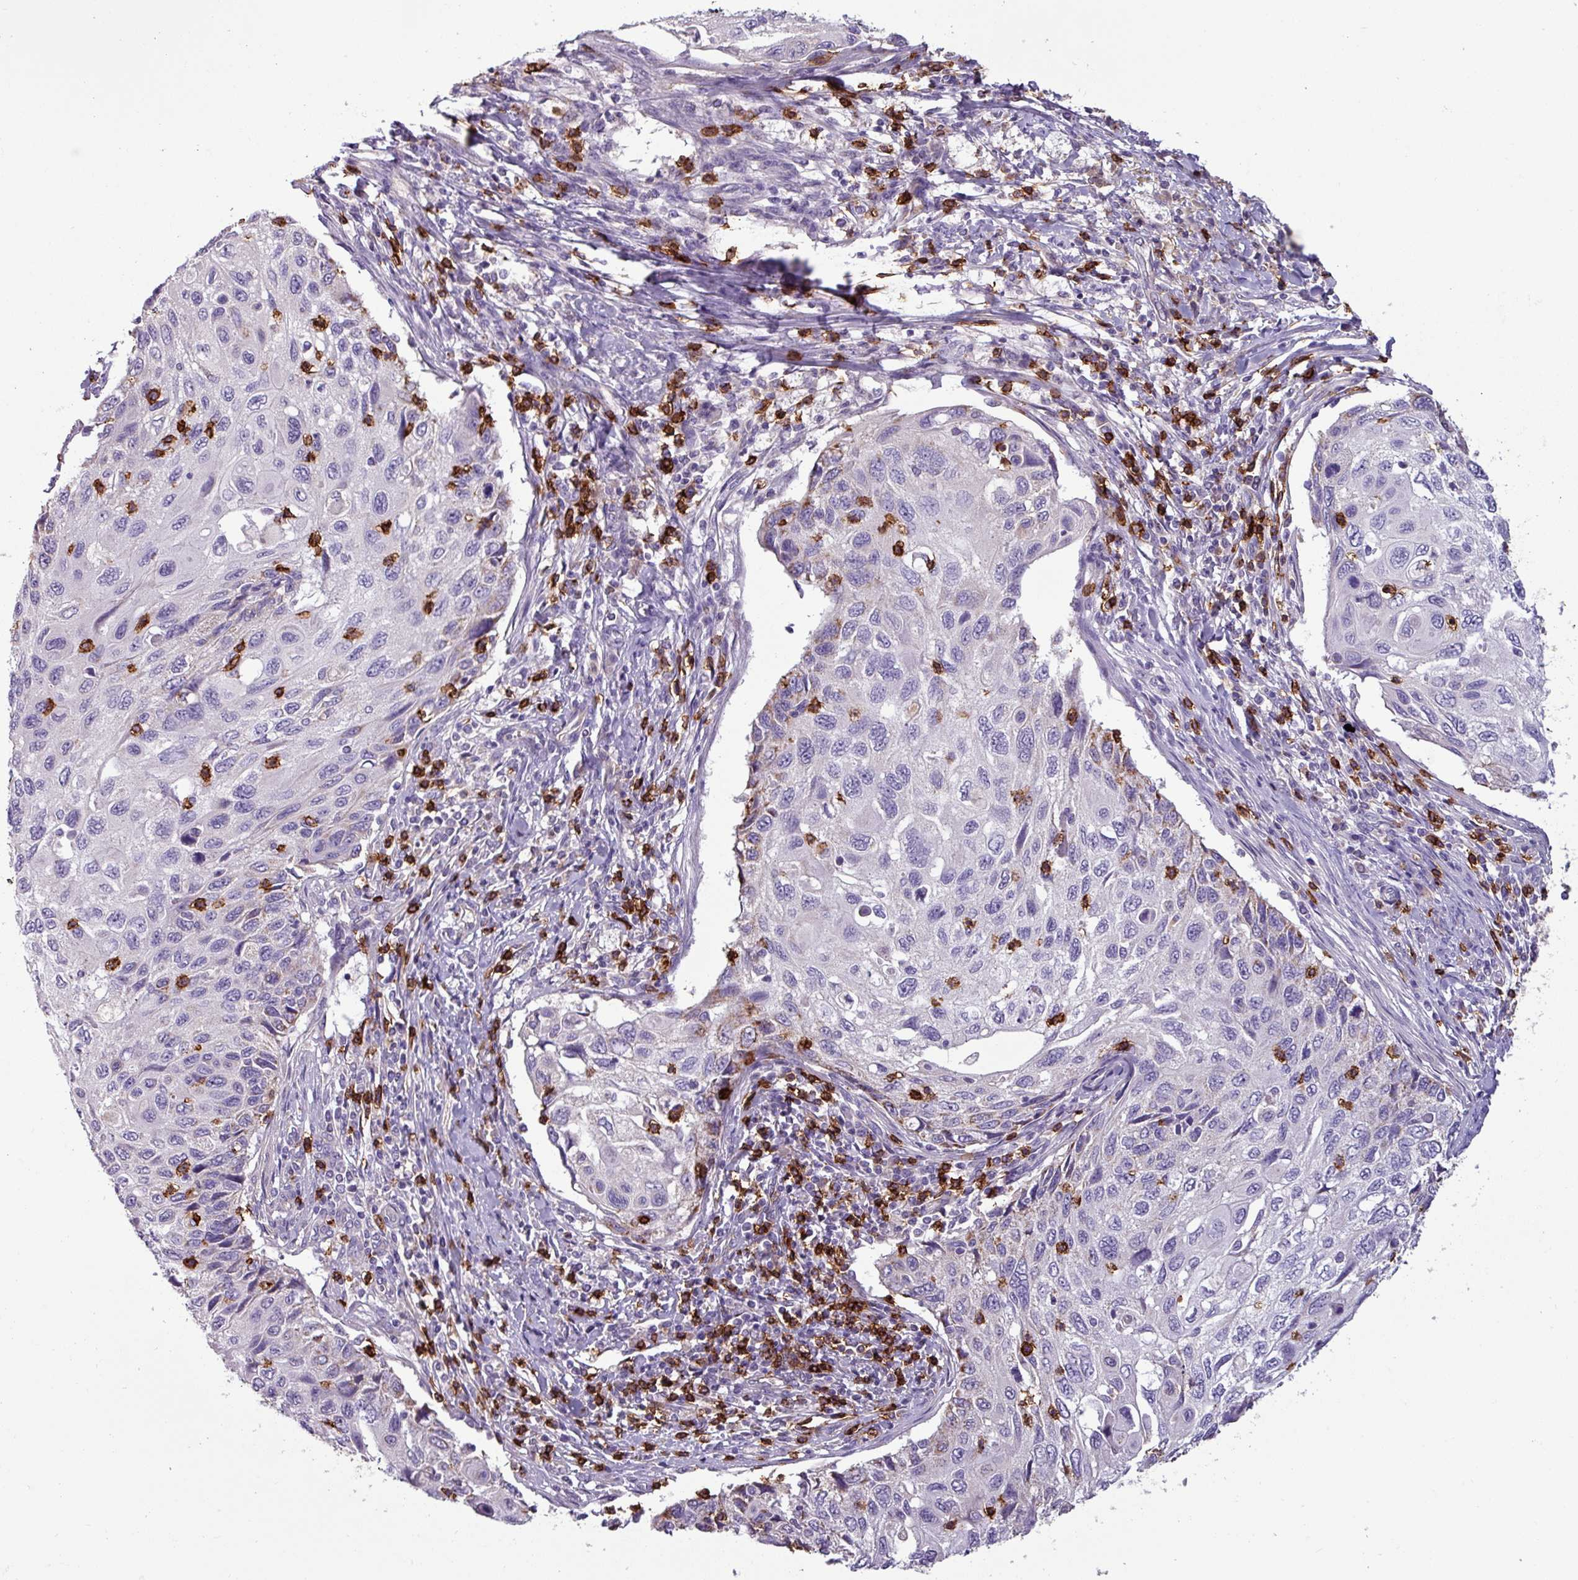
{"staining": {"intensity": "negative", "quantity": "none", "location": "none"}, "tissue": "cervical cancer", "cell_type": "Tumor cells", "image_type": "cancer", "snomed": [{"axis": "morphology", "description": "Squamous cell carcinoma, NOS"}, {"axis": "topography", "description": "Cervix"}], "caption": "There is no significant staining in tumor cells of cervical cancer (squamous cell carcinoma). The staining is performed using DAB (3,3'-diaminobenzidine) brown chromogen with nuclei counter-stained in using hematoxylin.", "gene": "CD8A", "patient": {"sex": "female", "age": 70}}